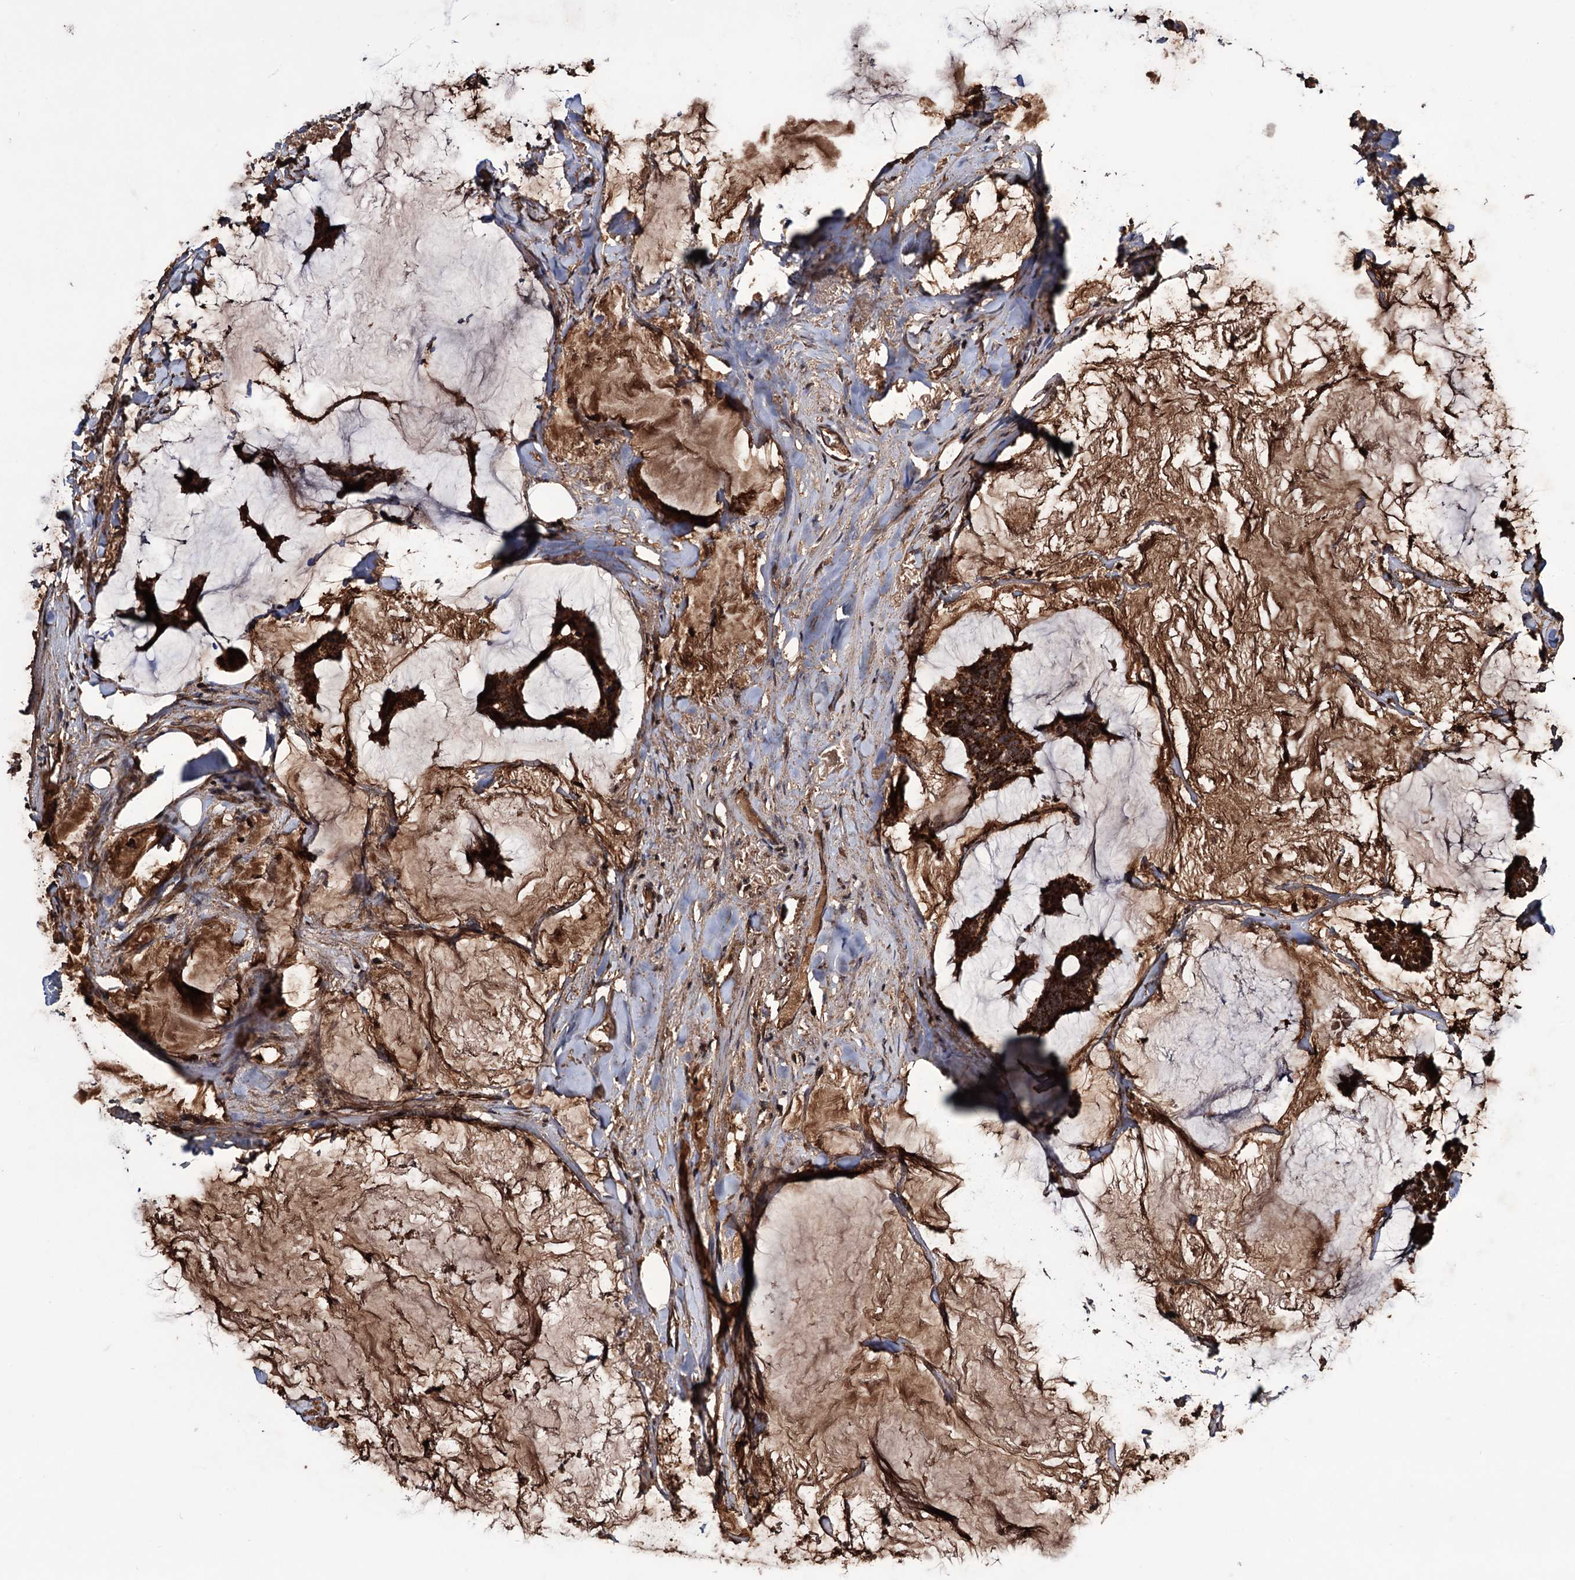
{"staining": {"intensity": "strong", "quantity": ">75%", "location": "cytoplasmic/membranous"}, "tissue": "breast cancer", "cell_type": "Tumor cells", "image_type": "cancer", "snomed": [{"axis": "morphology", "description": "Duct carcinoma"}, {"axis": "topography", "description": "Breast"}], "caption": "Breast cancer tissue displays strong cytoplasmic/membranous staining in approximately >75% of tumor cells", "gene": "MRPL42", "patient": {"sex": "female", "age": 93}}